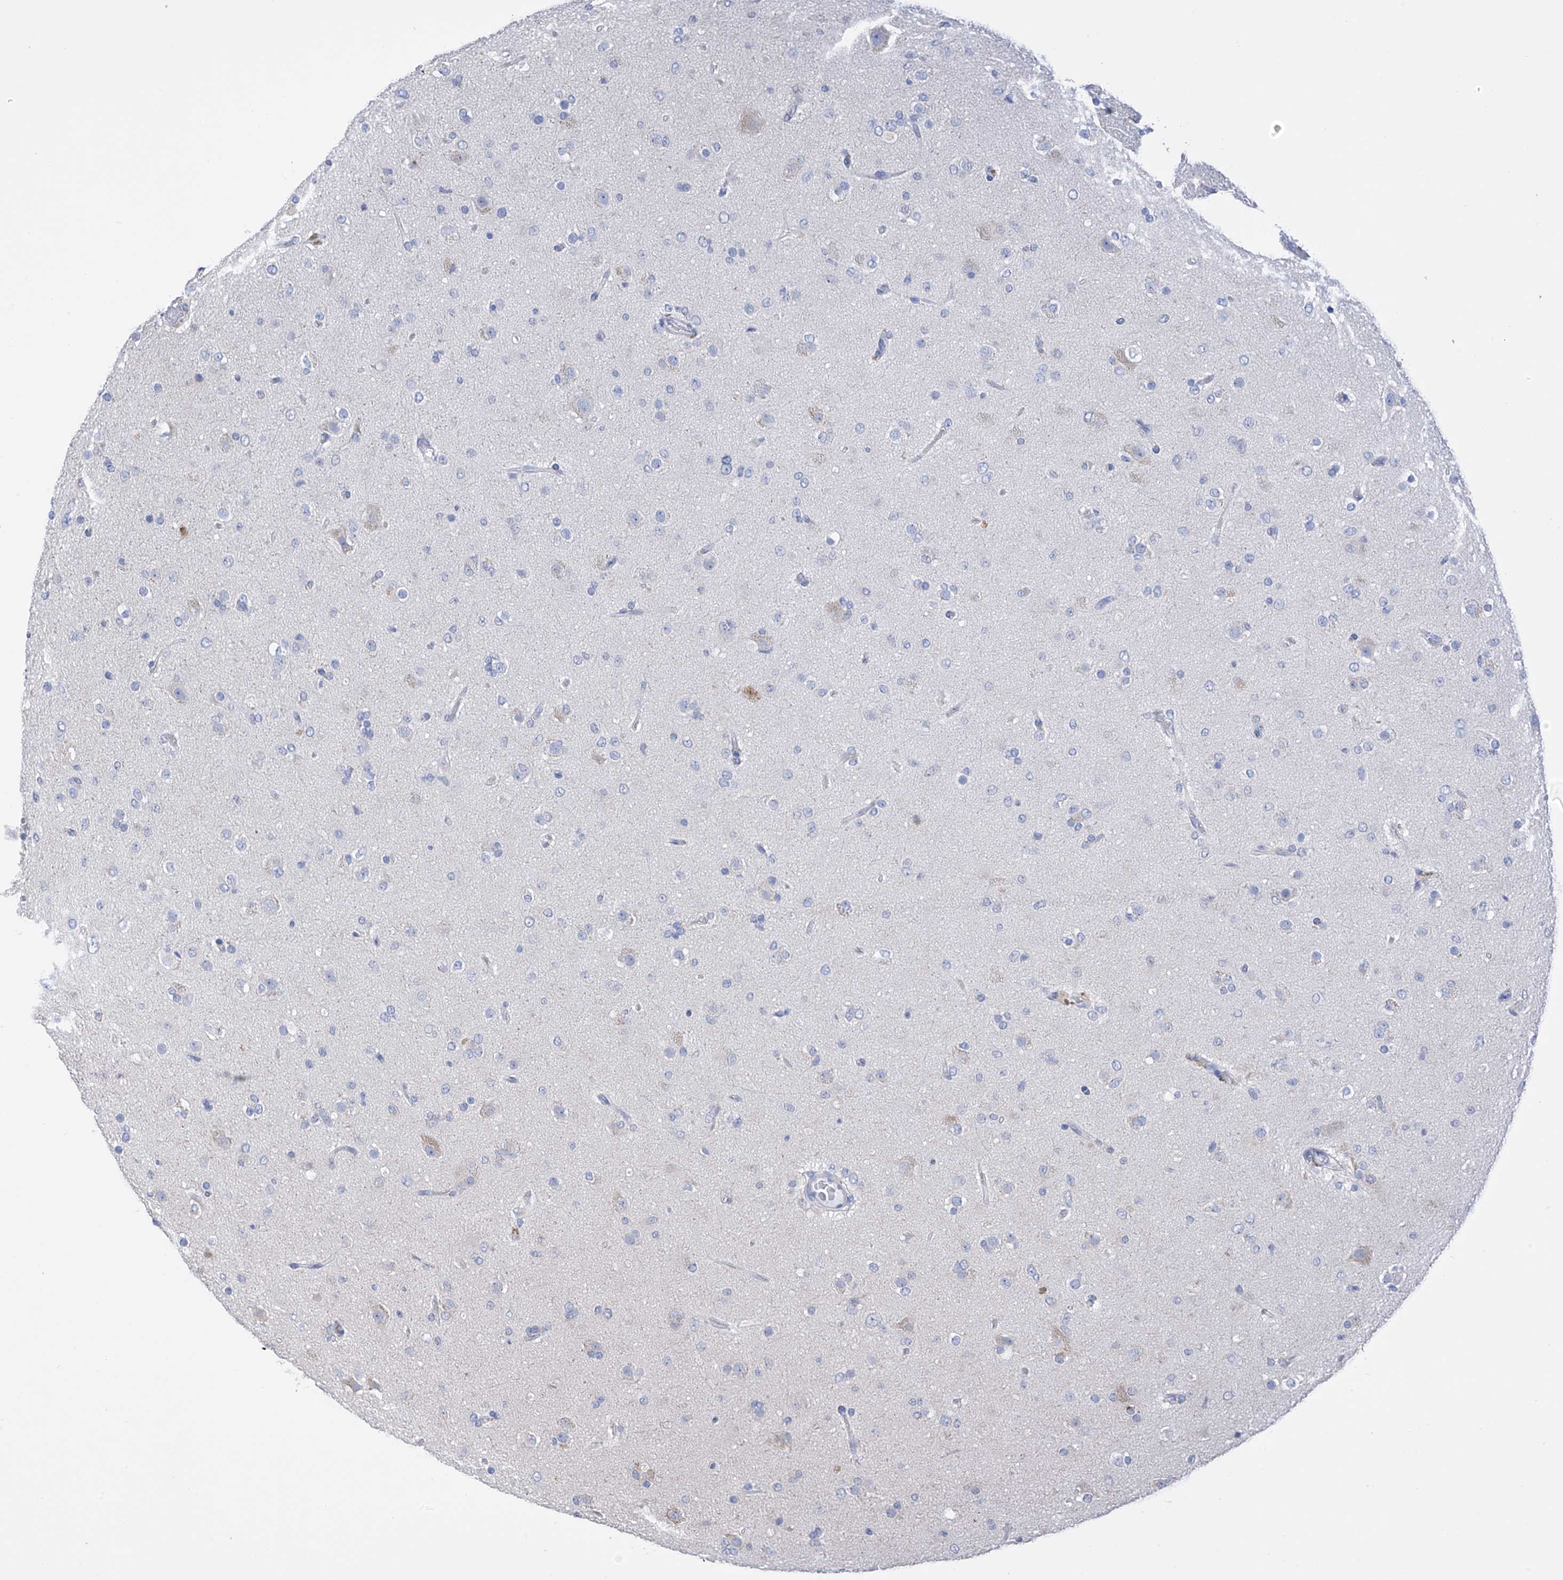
{"staining": {"intensity": "negative", "quantity": "none", "location": "none"}, "tissue": "glioma", "cell_type": "Tumor cells", "image_type": "cancer", "snomed": [{"axis": "morphology", "description": "Glioma, malignant, Low grade"}, {"axis": "topography", "description": "Brain"}], "caption": "The histopathology image reveals no staining of tumor cells in low-grade glioma (malignant).", "gene": "REC8", "patient": {"sex": "male", "age": 65}}